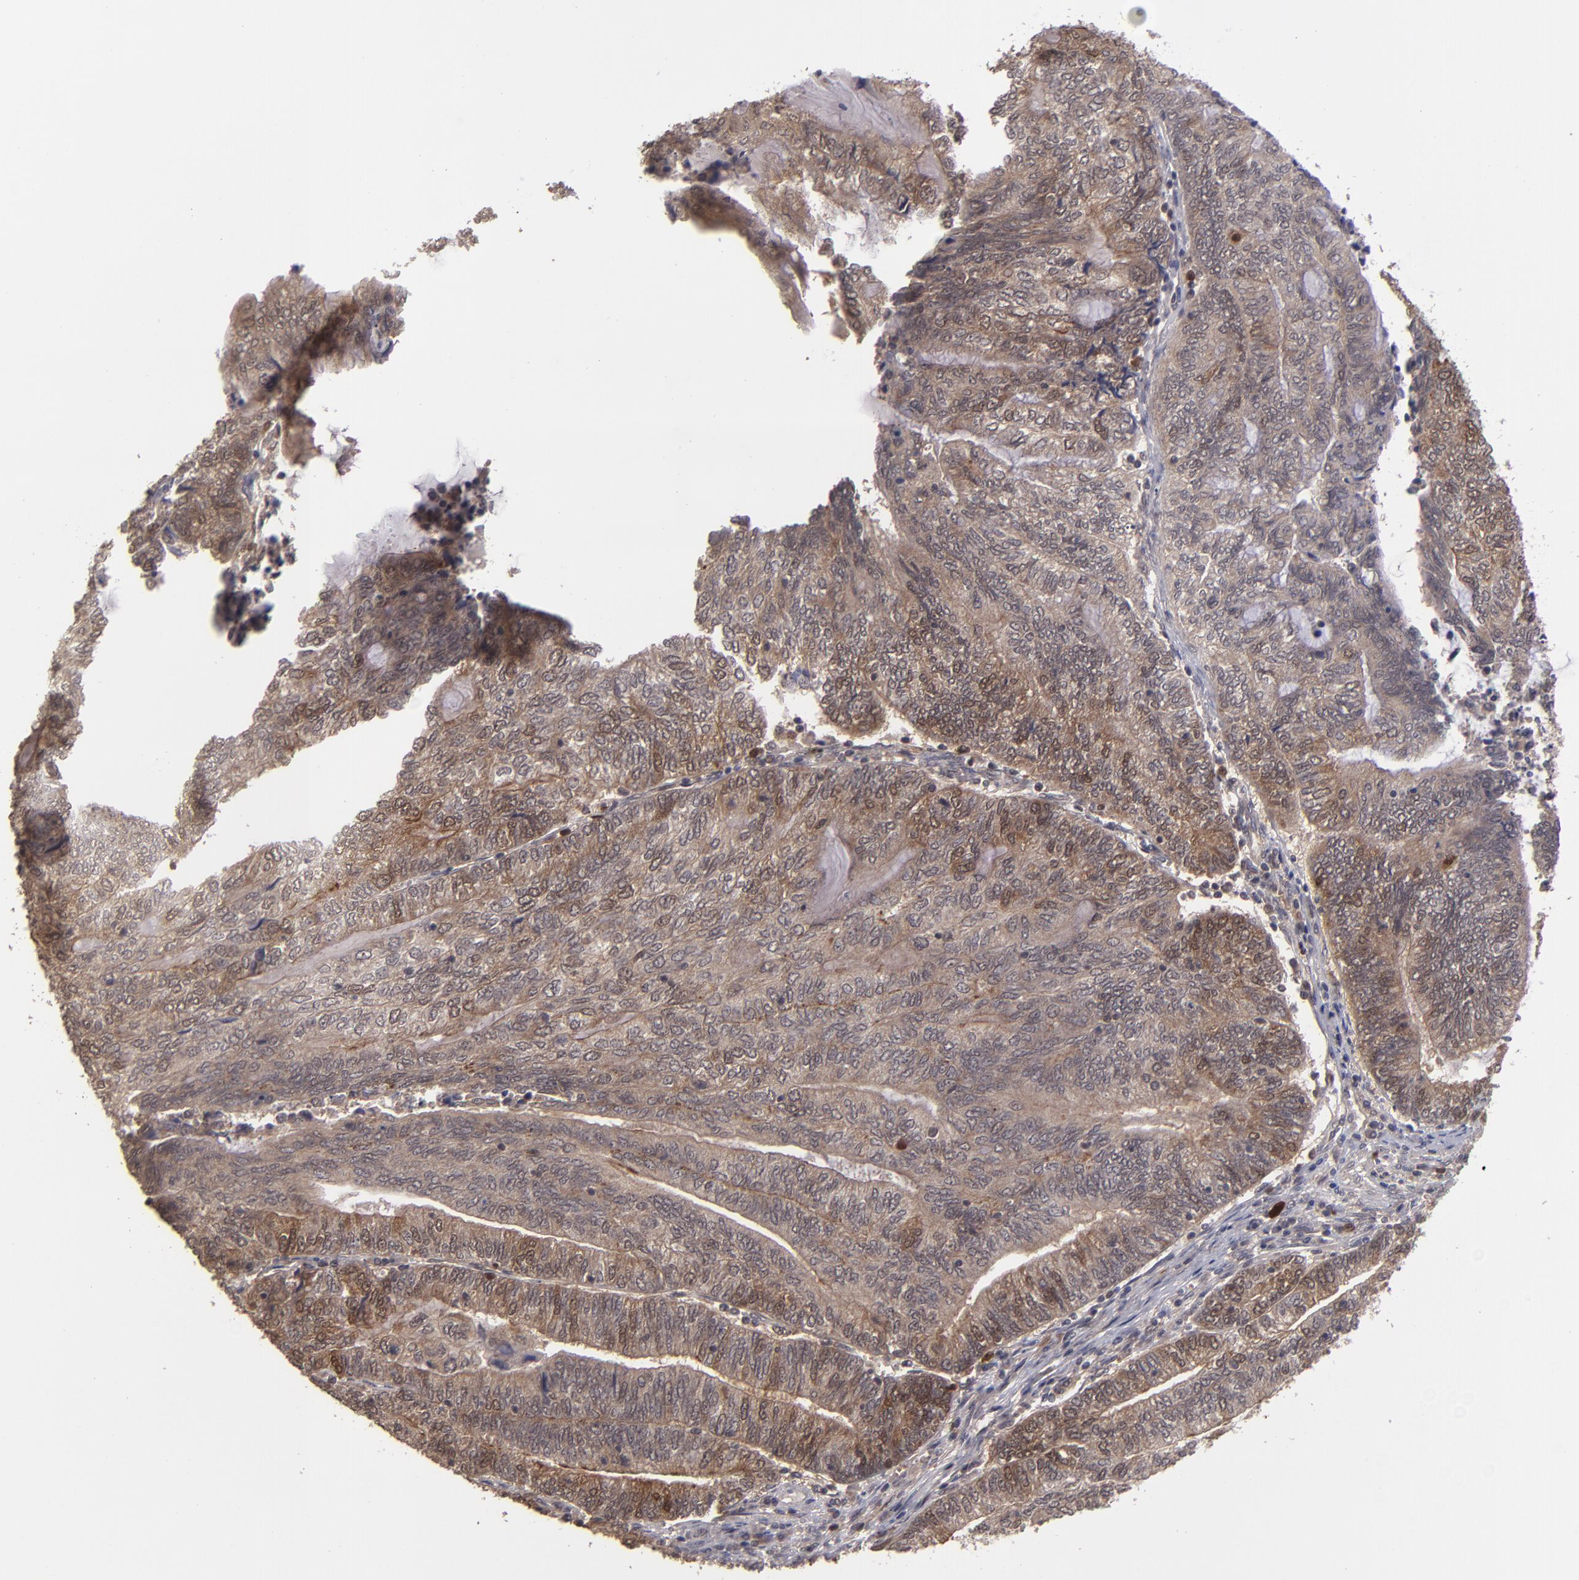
{"staining": {"intensity": "moderate", "quantity": ">75%", "location": "cytoplasmic/membranous"}, "tissue": "endometrial cancer", "cell_type": "Tumor cells", "image_type": "cancer", "snomed": [{"axis": "morphology", "description": "Adenocarcinoma, NOS"}, {"axis": "topography", "description": "Uterus"}, {"axis": "topography", "description": "Endometrium"}], "caption": "Human endometrial cancer stained with a protein marker exhibits moderate staining in tumor cells.", "gene": "TYMS", "patient": {"sex": "female", "age": 70}}